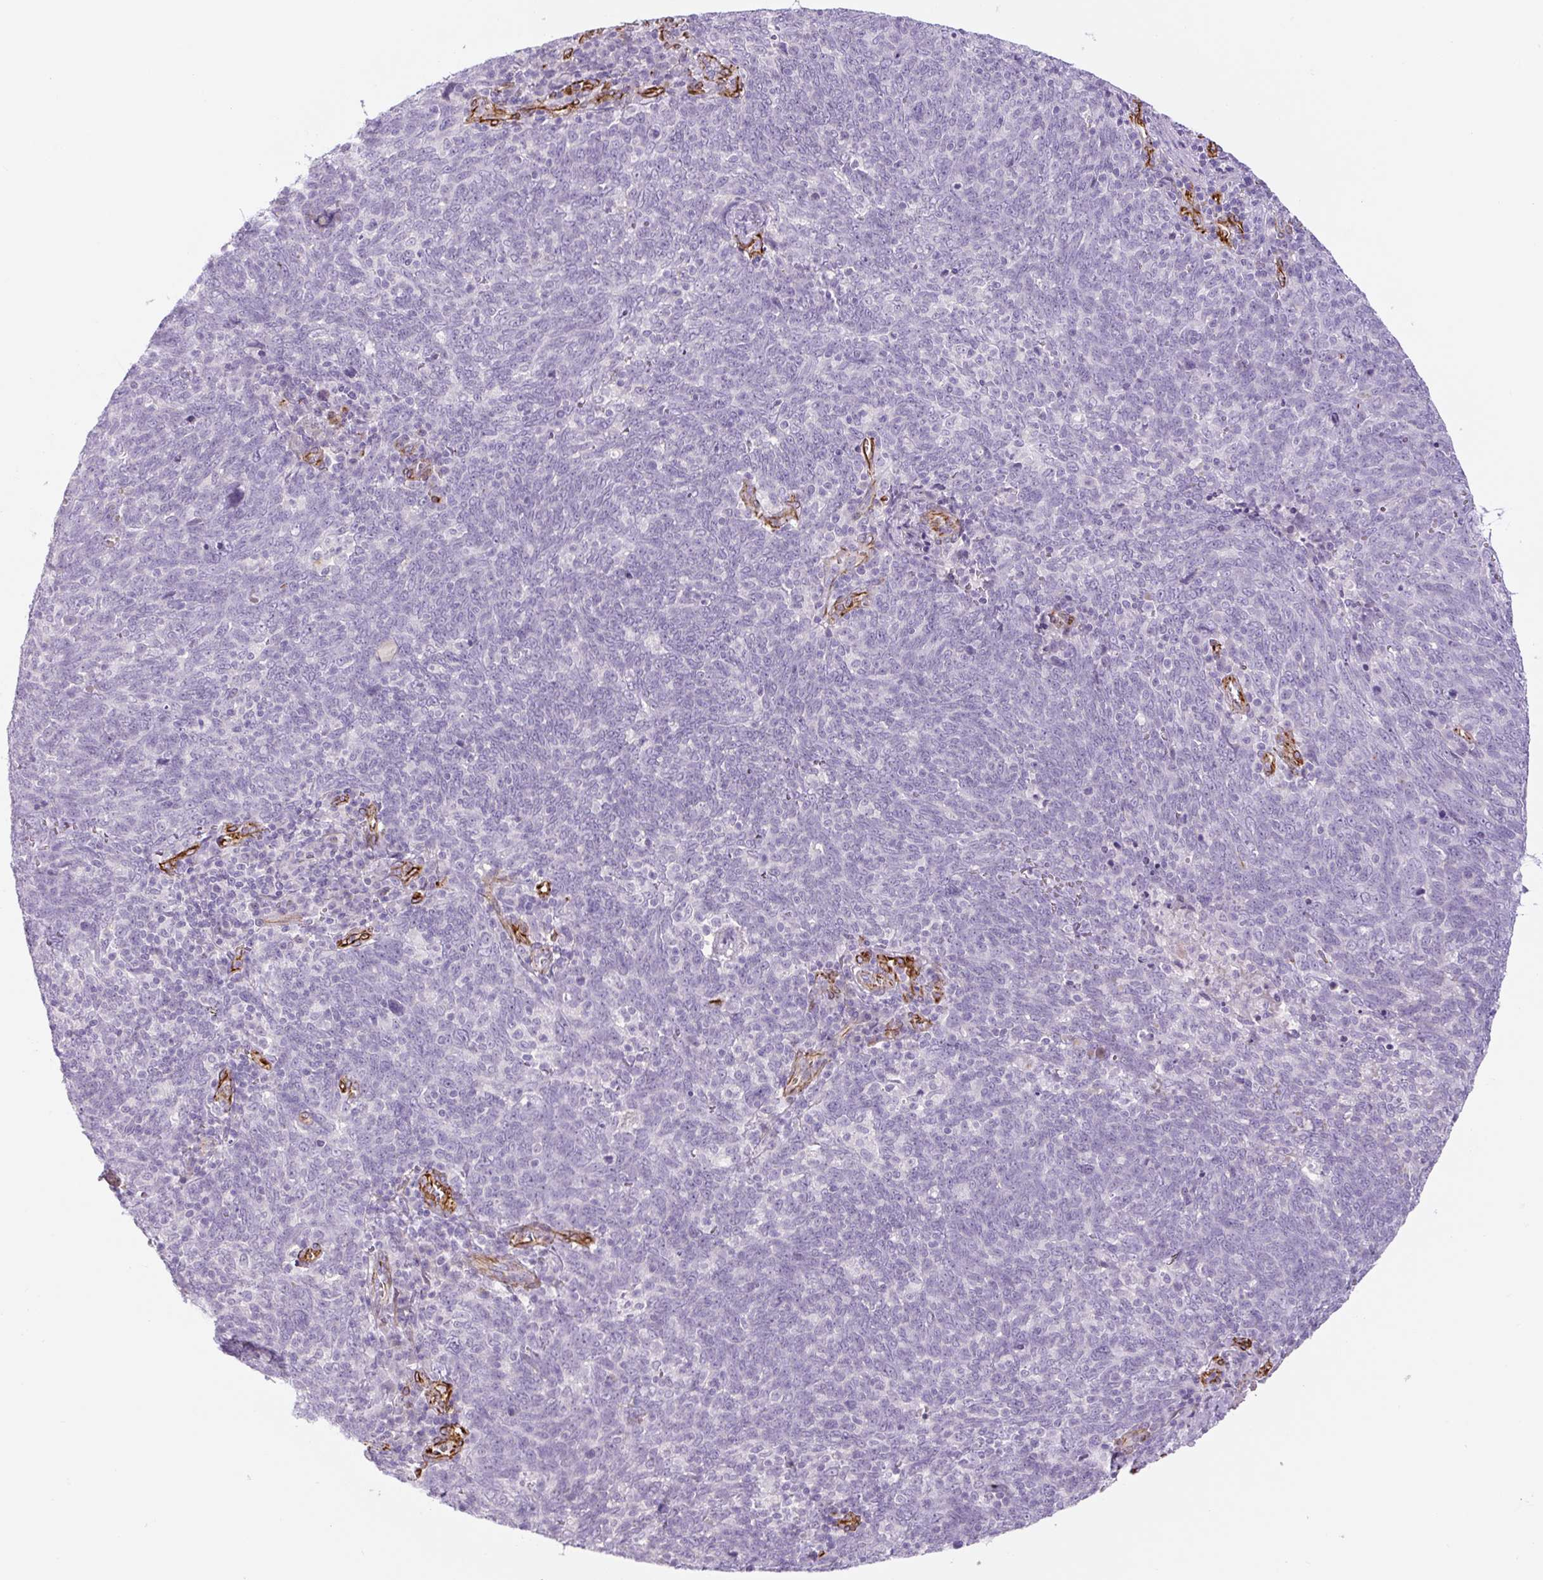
{"staining": {"intensity": "negative", "quantity": "none", "location": "none"}, "tissue": "lung cancer", "cell_type": "Tumor cells", "image_type": "cancer", "snomed": [{"axis": "morphology", "description": "Squamous cell carcinoma, NOS"}, {"axis": "topography", "description": "Lung"}], "caption": "Lung cancer stained for a protein using immunohistochemistry (IHC) displays no staining tumor cells.", "gene": "NES", "patient": {"sex": "female", "age": 72}}